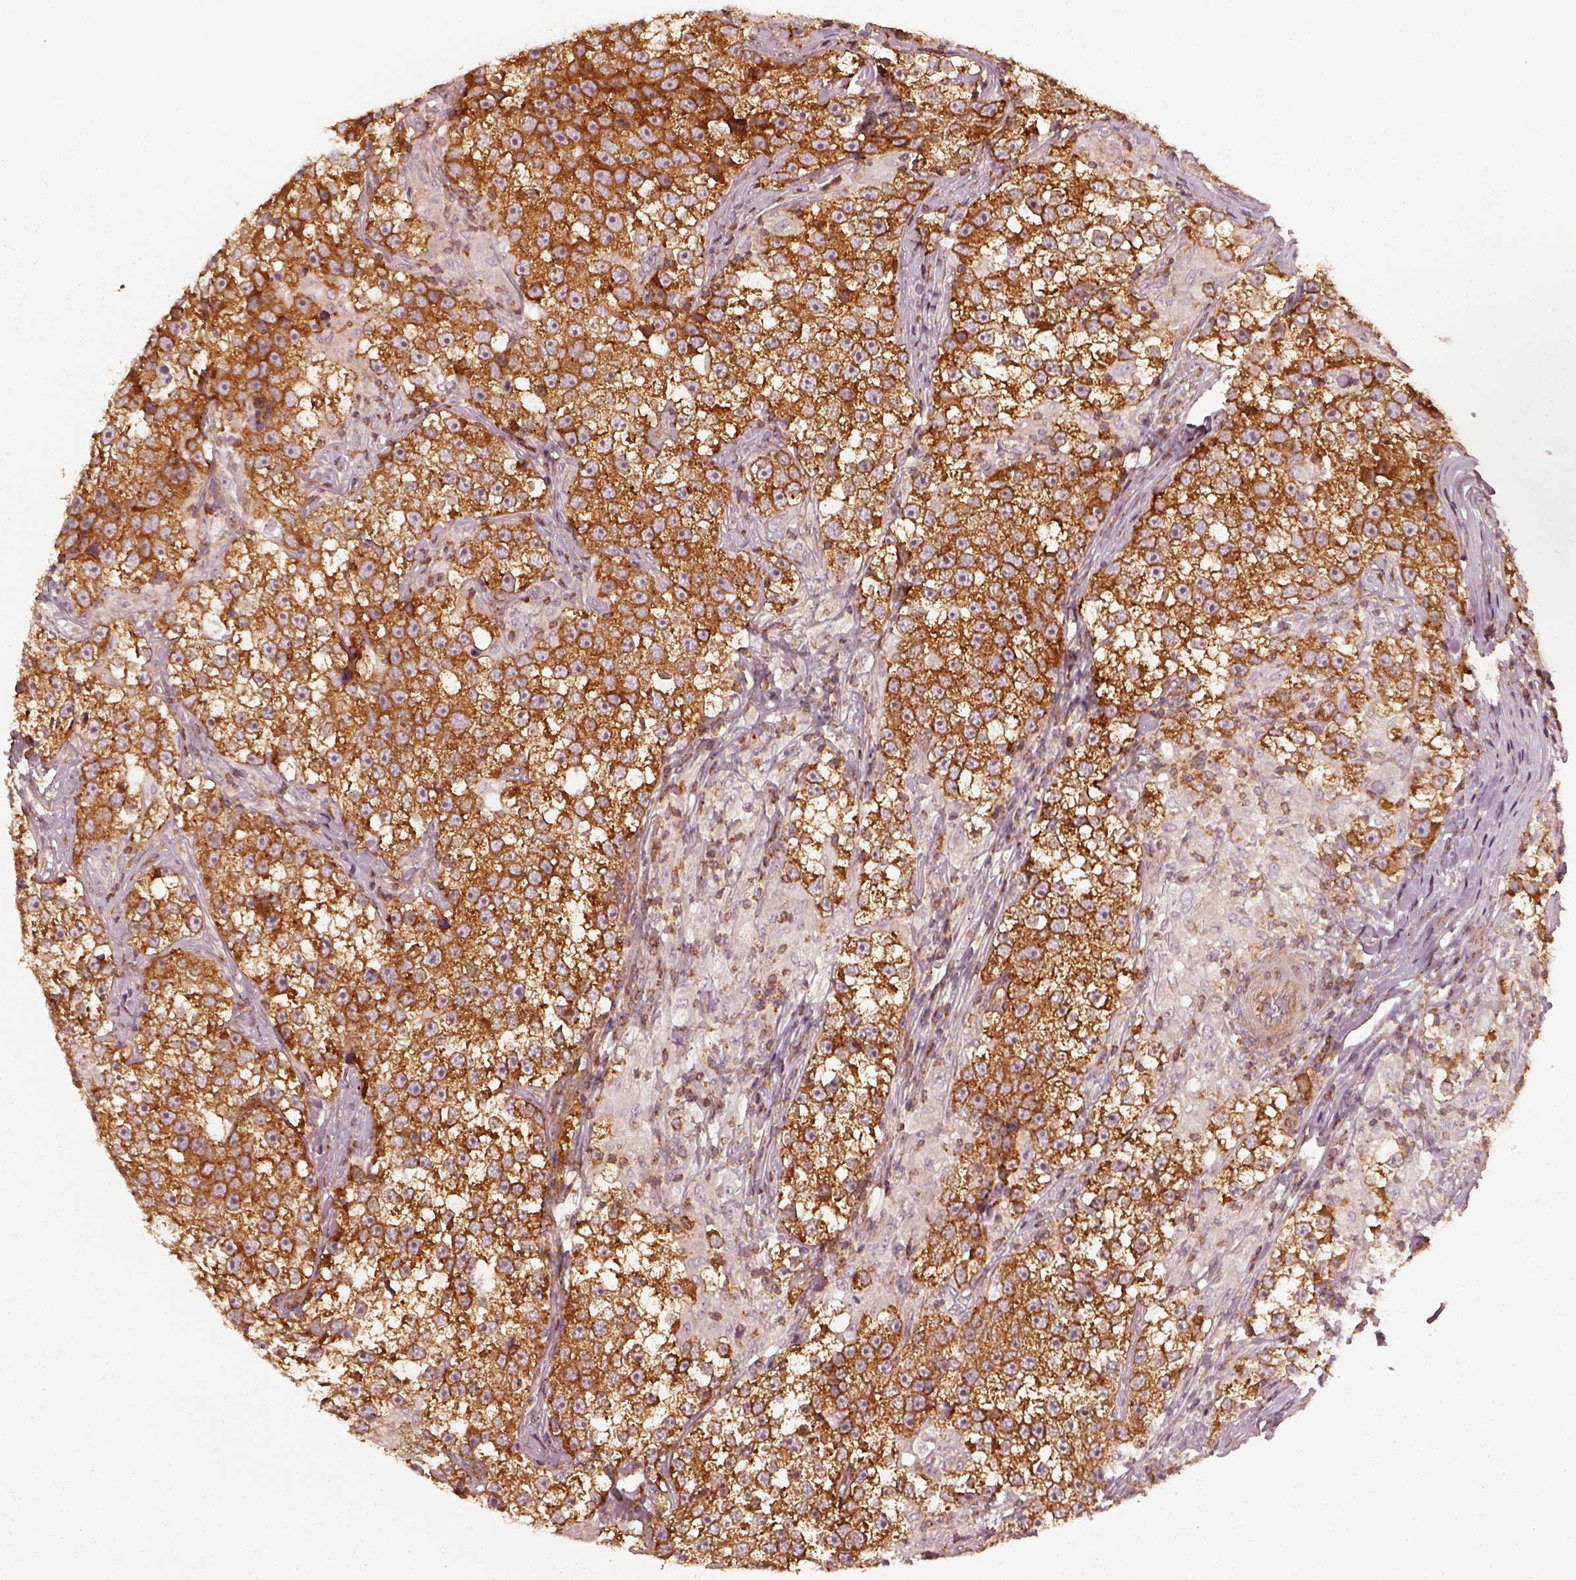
{"staining": {"intensity": "moderate", "quantity": ">75%", "location": "cytoplasmic/membranous"}, "tissue": "testis cancer", "cell_type": "Tumor cells", "image_type": "cancer", "snomed": [{"axis": "morphology", "description": "Seminoma, NOS"}, {"axis": "topography", "description": "Testis"}], "caption": "Human testis seminoma stained for a protein (brown) displays moderate cytoplasmic/membranous positive staining in approximately >75% of tumor cells.", "gene": "LSM14A", "patient": {"sex": "male", "age": 46}}